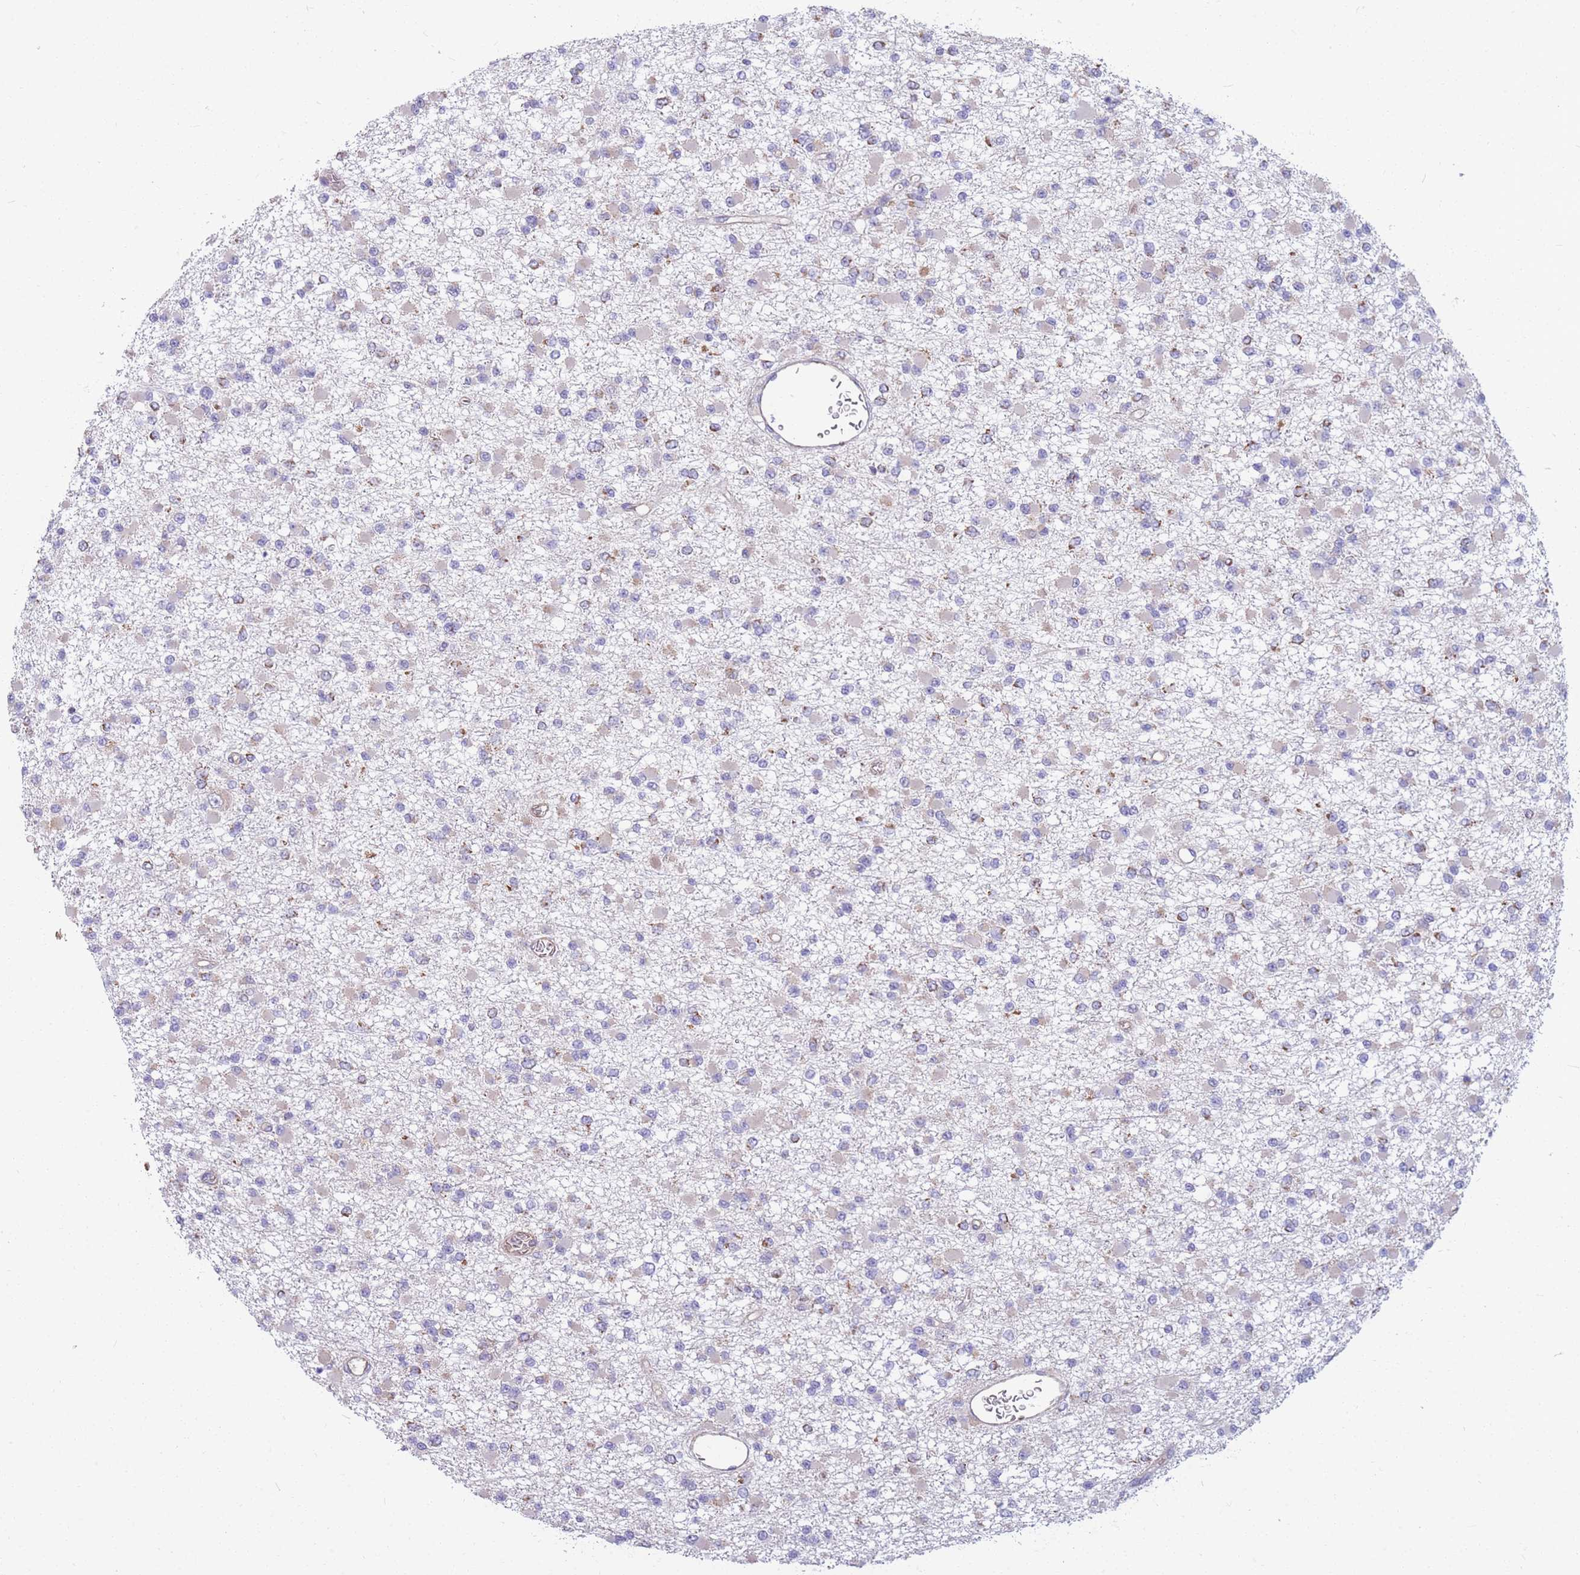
{"staining": {"intensity": "negative", "quantity": "none", "location": "none"}, "tissue": "glioma", "cell_type": "Tumor cells", "image_type": "cancer", "snomed": [{"axis": "morphology", "description": "Glioma, malignant, Low grade"}, {"axis": "topography", "description": "Brain"}], "caption": "Tumor cells are negative for brown protein staining in malignant low-grade glioma.", "gene": "MRPS9", "patient": {"sex": "female", "age": 22}}